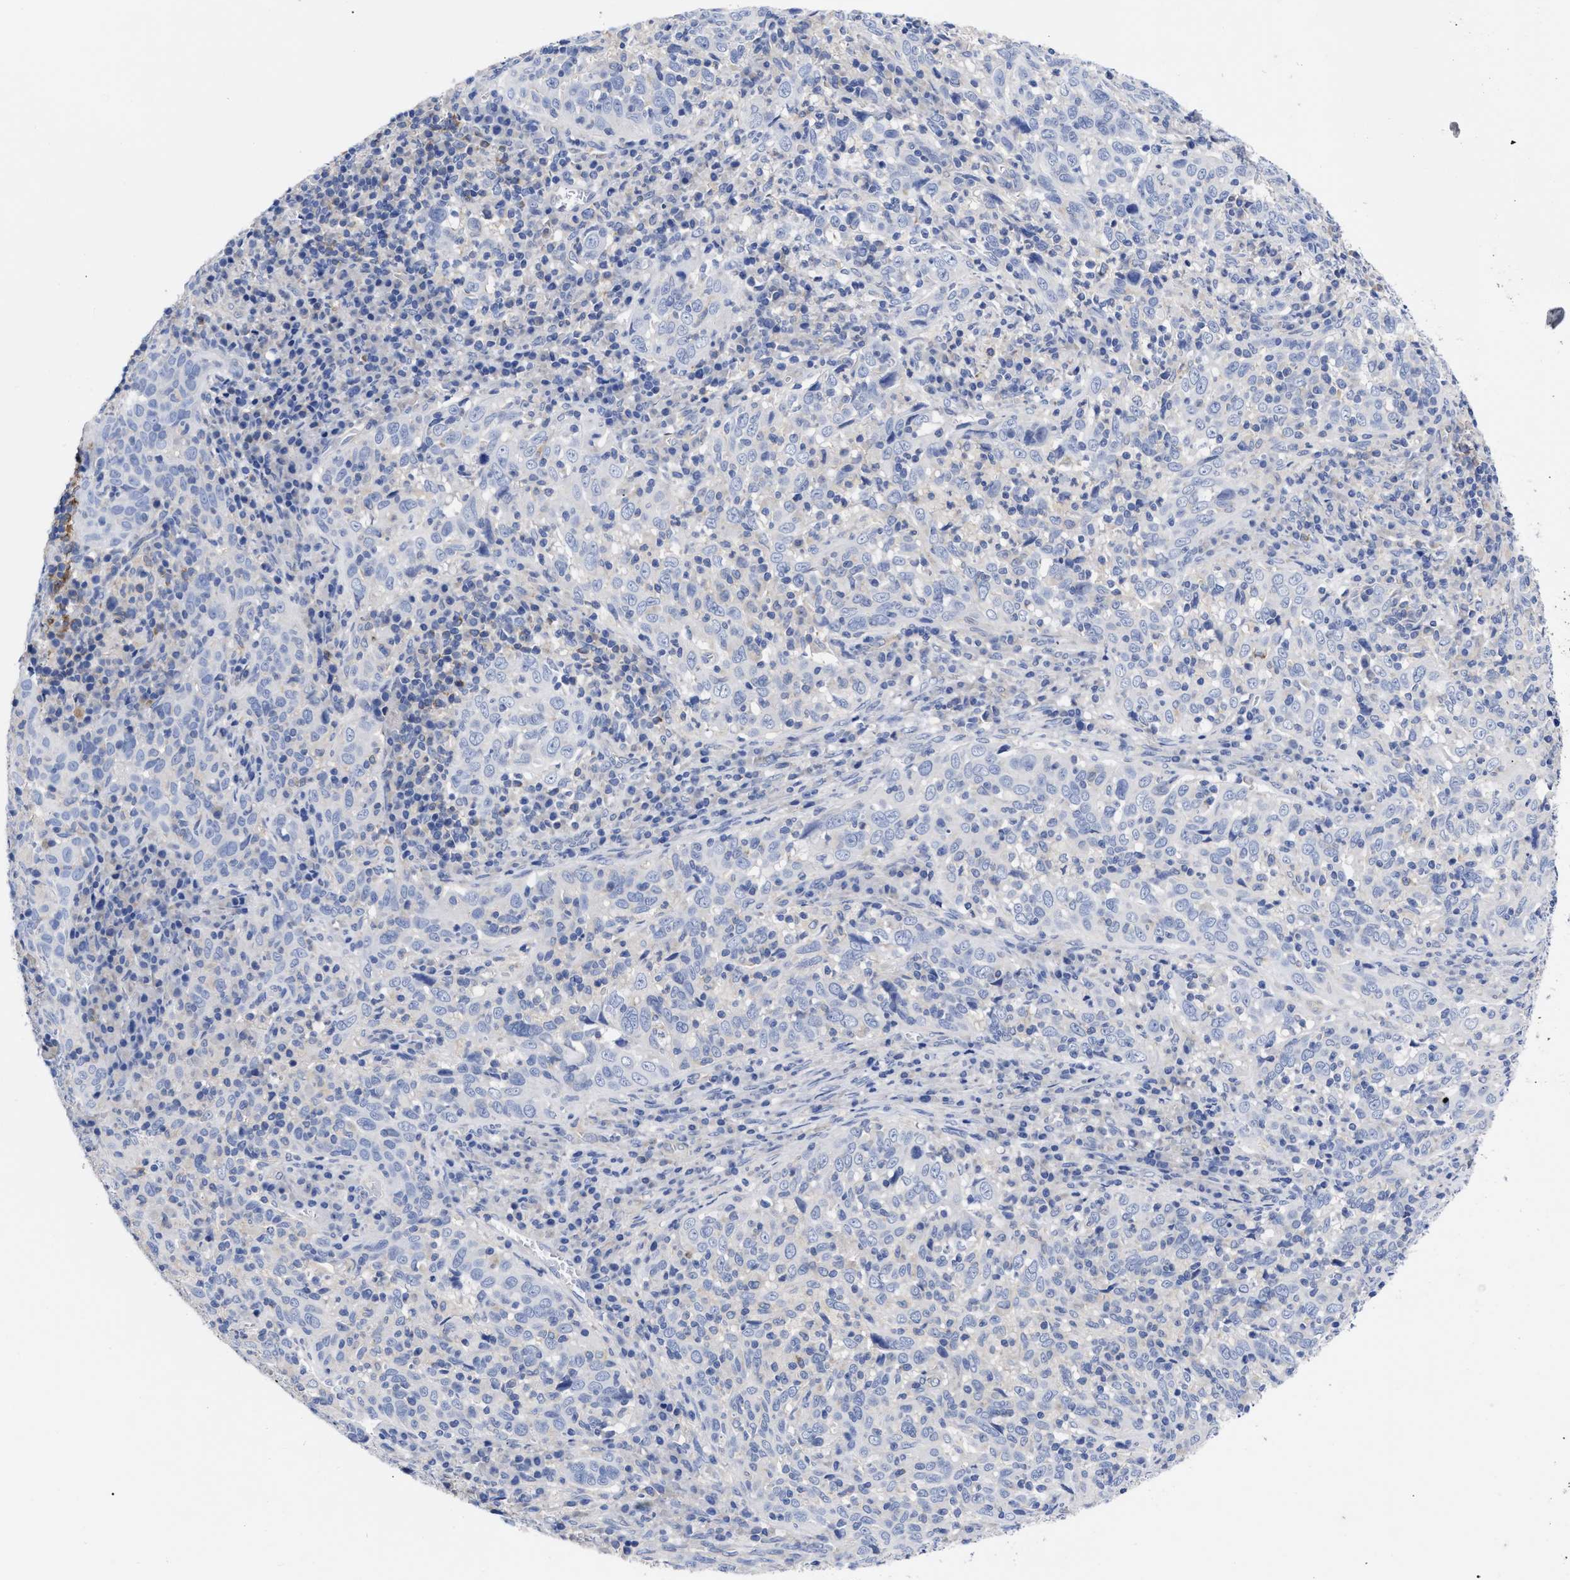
{"staining": {"intensity": "negative", "quantity": "none", "location": "none"}, "tissue": "cervical cancer", "cell_type": "Tumor cells", "image_type": "cancer", "snomed": [{"axis": "morphology", "description": "Squamous cell carcinoma, NOS"}, {"axis": "topography", "description": "Cervix"}], "caption": "High magnification brightfield microscopy of squamous cell carcinoma (cervical) stained with DAB (brown) and counterstained with hematoxylin (blue): tumor cells show no significant expression.", "gene": "IRAG2", "patient": {"sex": "female", "age": 46}}